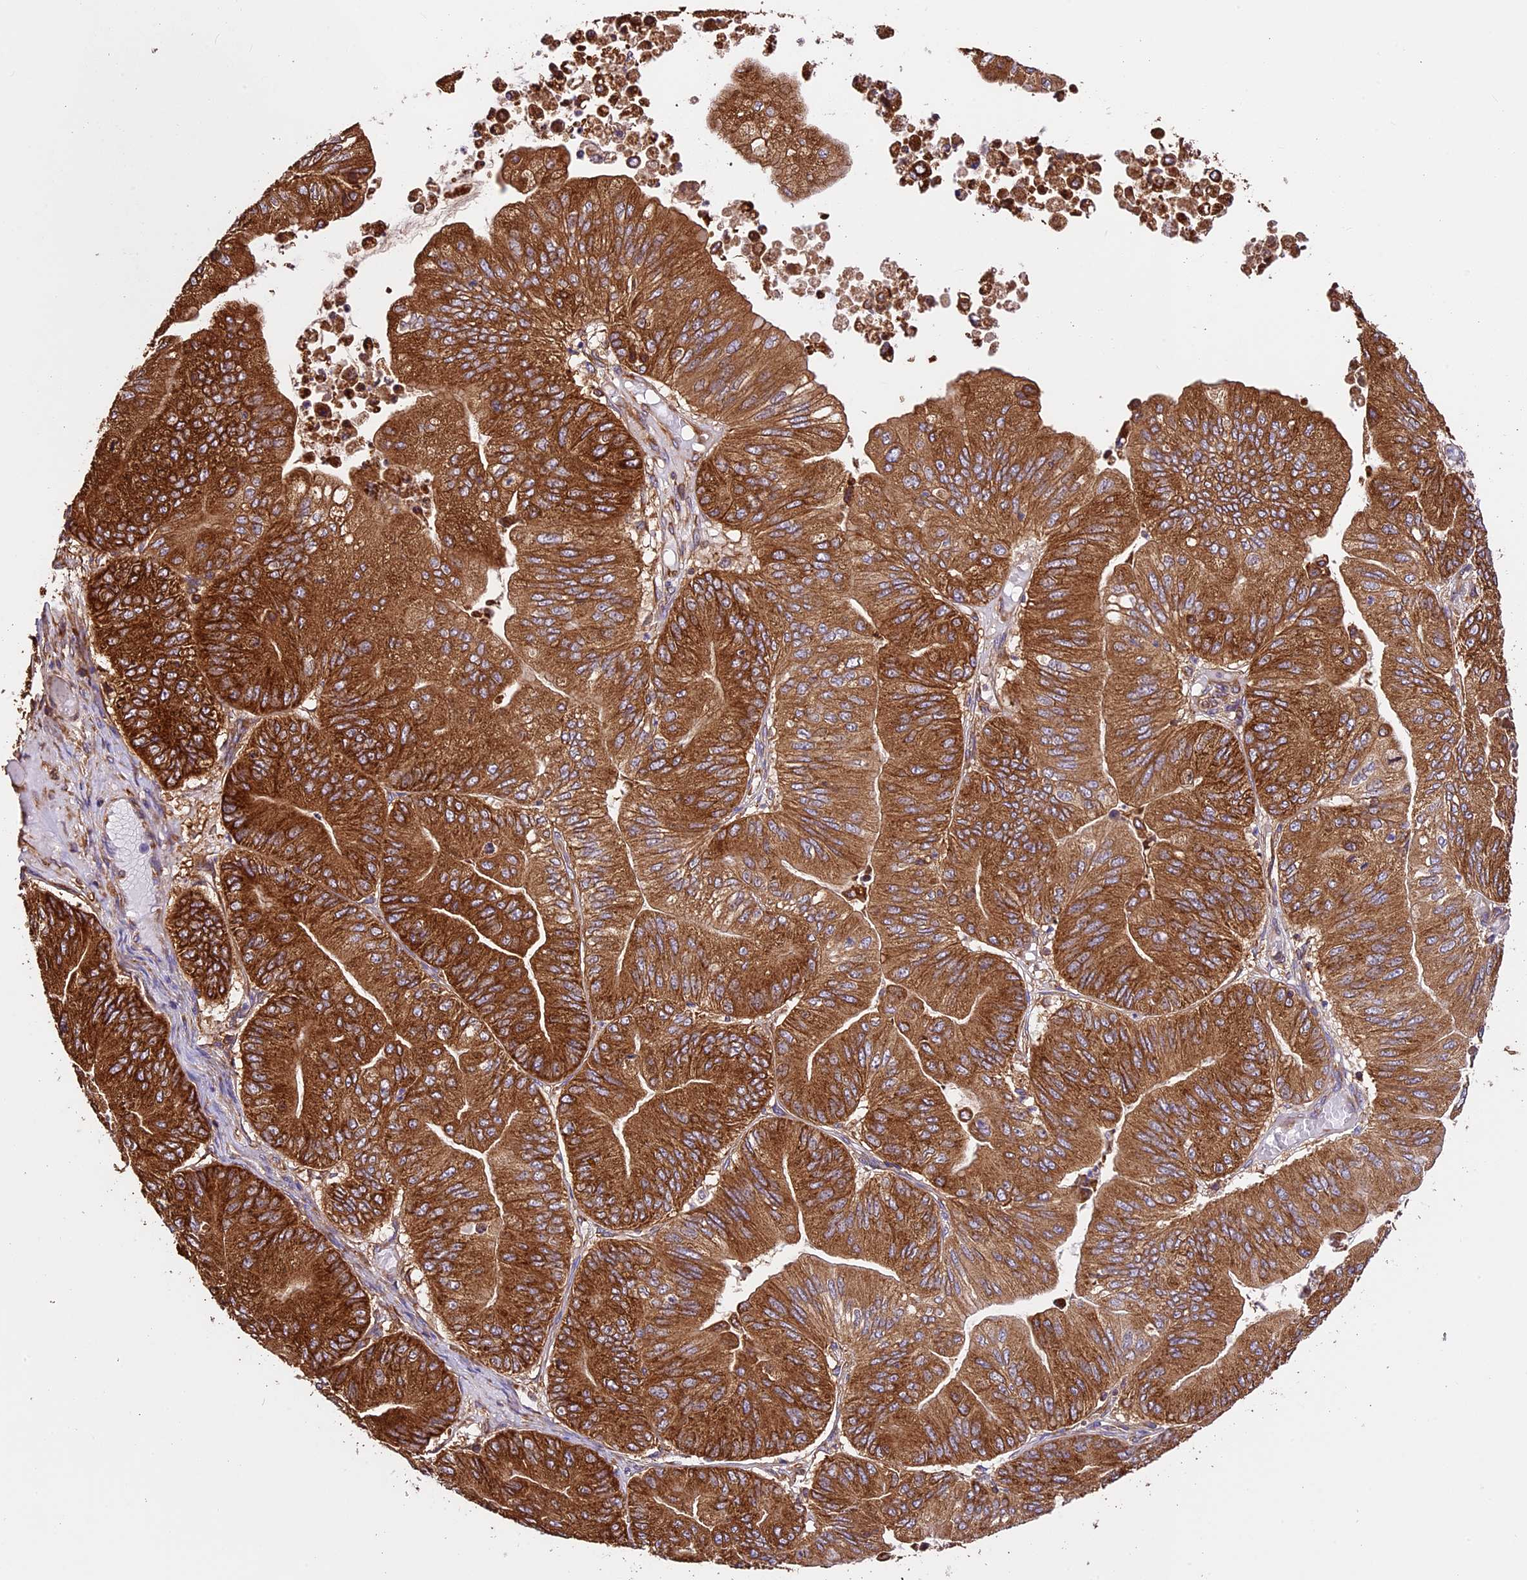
{"staining": {"intensity": "strong", "quantity": ">75%", "location": "cytoplasmic/membranous"}, "tissue": "ovarian cancer", "cell_type": "Tumor cells", "image_type": "cancer", "snomed": [{"axis": "morphology", "description": "Cystadenocarcinoma, mucinous, NOS"}, {"axis": "topography", "description": "Ovary"}], "caption": "Ovarian cancer (mucinous cystadenocarcinoma) tissue displays strong cytoplasmic/membranous positivity in about >75% of tumor cells, visualized by immunohistochemistry.", "gene": "KARS1", "patient": {"sex": "female", "age": 61}}